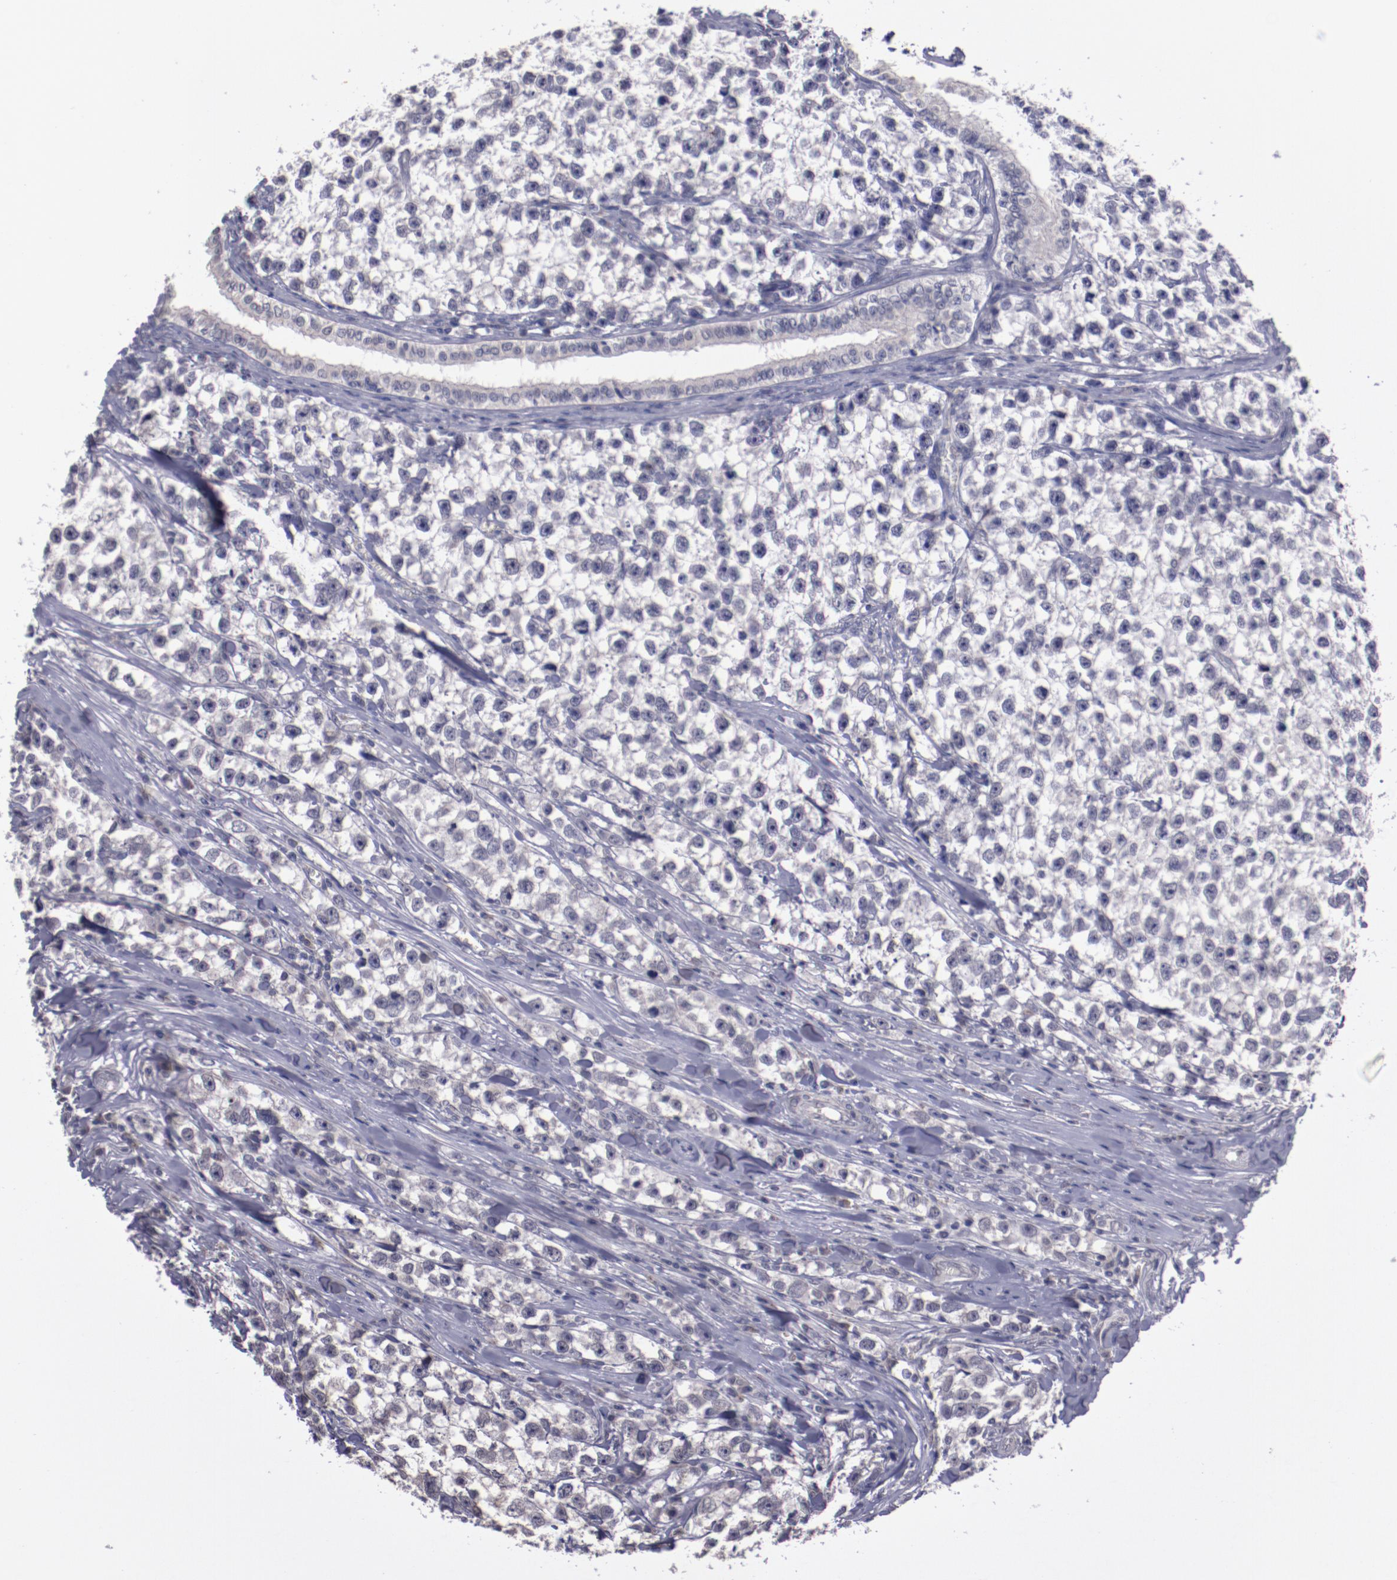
{"staining": {"intensity": "negative", "quantity": "none", "location": "none"}, "tissue": "testis cancer", "cell_type": "Tumor cells", "image_type": "cancer", "snomed": [{"axis": "morphology", "description": "Seminoma, NOS"}, {"axis": "morphology", "description": "Carcinoma, Embryonal, NOS"}, {"axis": "topography", "description": "Testis"}], "caption": "IHC of testis cancer (seminoma) reveals no staining in tumor cells.", "gene": "NRXN3", "patient": {"sex": "male", "age": 30}}